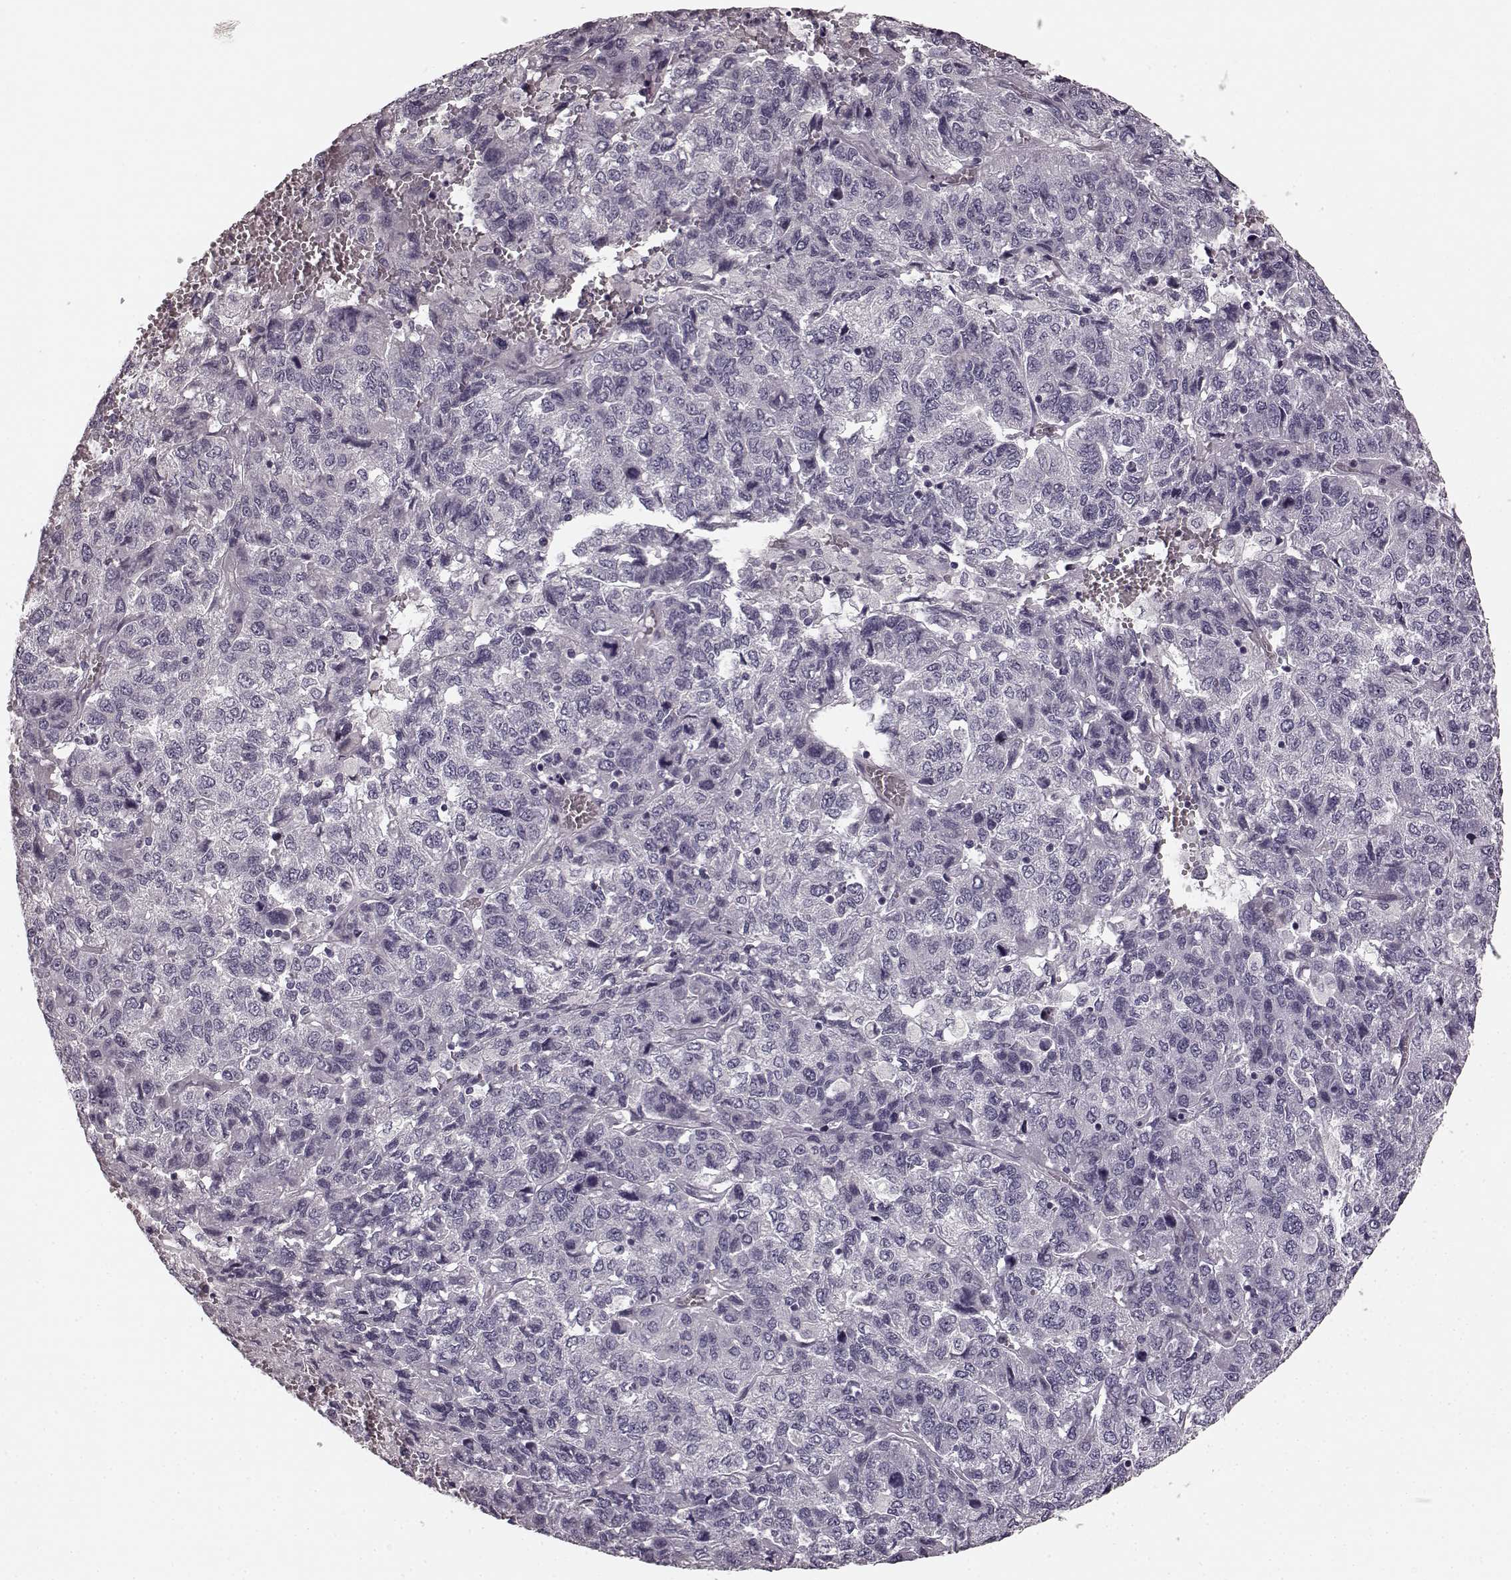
{"staining": {"intensity": "negative", "quantity": "none", "location": "none"}, "tissue": "liver cancer", "cell_type": "Tumor cells", "image_type": "cancer", "snomed": [{"axis": "morphology", "description": "Carcinoma, Hepatocellular, NOS"}, {"axis": "topography", "description": "Liver"}], "caption": "DAB immunohistochemical staining of human hepatocellular carcinoma (liver) exhibits no significant staining in tumor cells. (DAB (3,3'-diaminobenzidine) IHC, high magnification).", "gene": "PRKCE", "patient": {"sex": "male", "age": 69}}